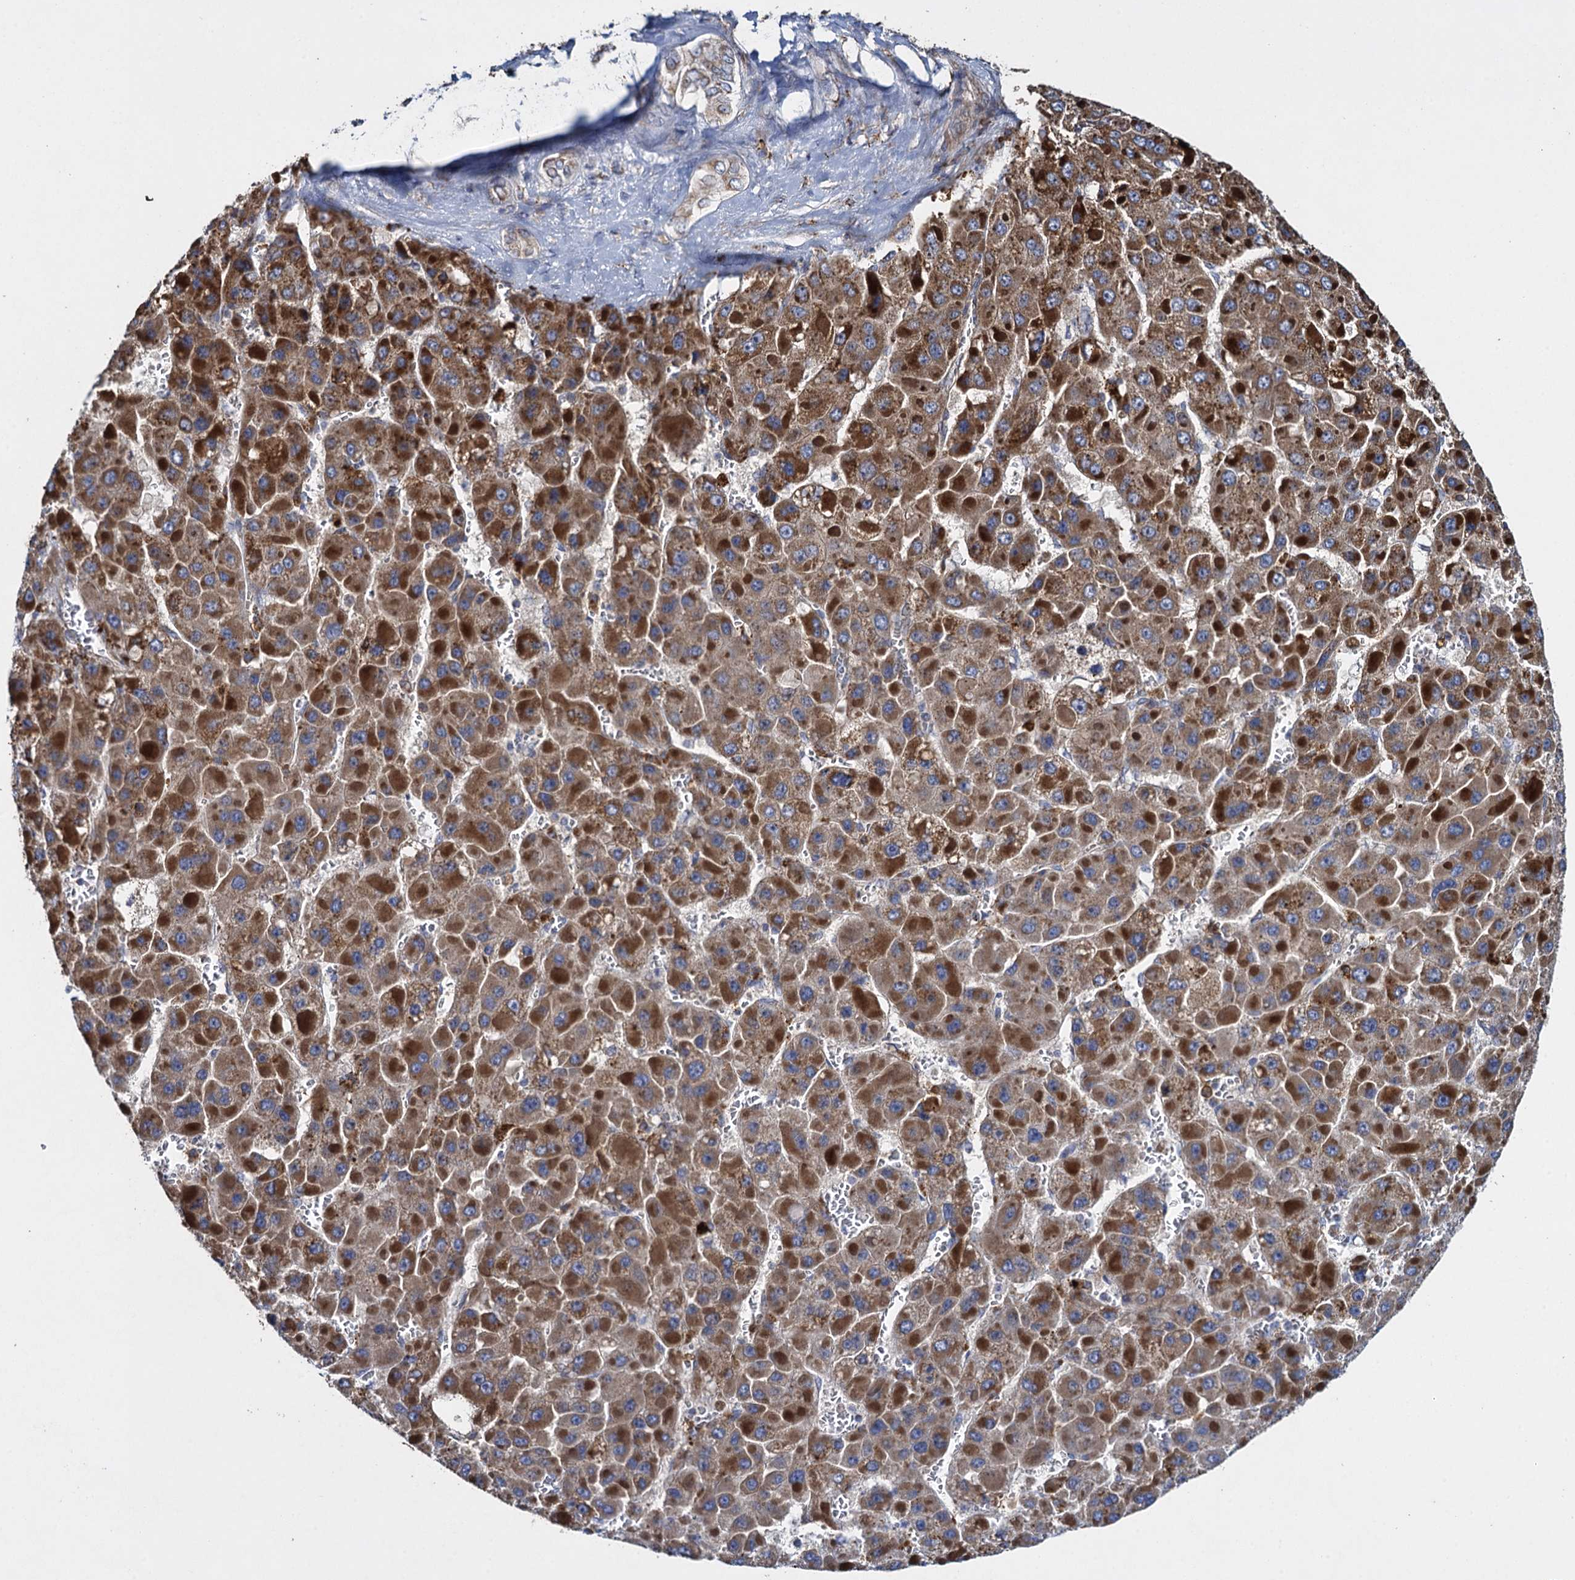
{"staining": {"intensity": "moderate", "quantity": ">75%", "location": "cytoplasmic/membranous"}, "tissue": "liver cancer", "cell_type": "Tumor cells", "image_type": "cancer", "snomed": [{"axis": "morphology", "description": "Carcinoma, Hepatocellular, NOS"}, {"axis": "topography", "description": "Liver"}], "caption": "There is medium levels of moderate cytoplasmic/membranous positivity in tumor cells of liver cancer (hepatocellular carcinoma), as demonstrated by immunohistochemical staining (brown color).", "gene": "TXNDC11", "patient": {"sex": "female", "age": 73}}